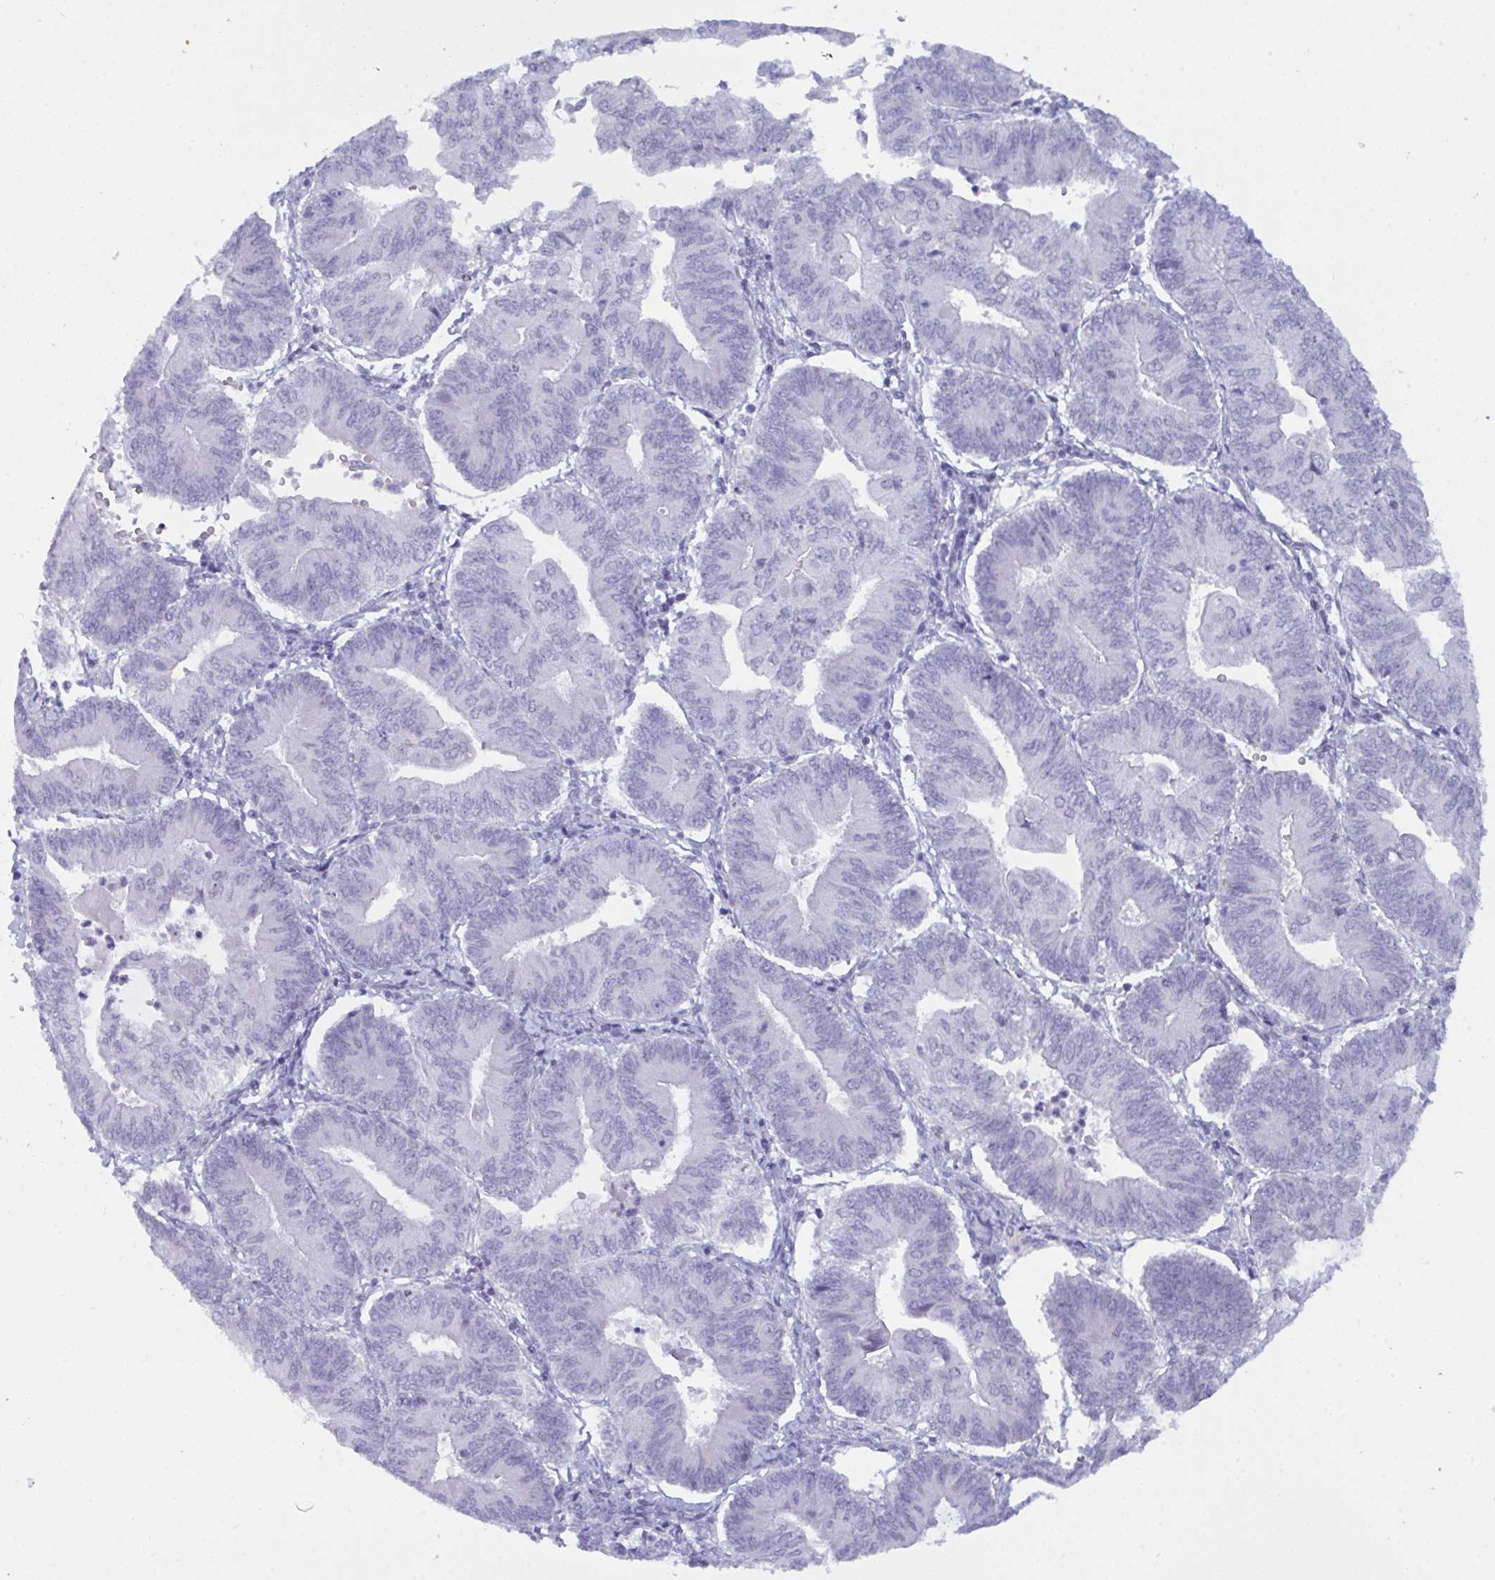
{"staining": {"intensity": "negative", "quantity": "none", "location": "none"}, "tissue": "endometrial cancer", "cell_type": "Tumor cells", "image_type": "cancer", "snomed": [{"axis": "morphology", "description": "Adenocarcinoma, NOS"}, {"axis": "topography", "description": "Endometrium"}], "caption": "A high-resolution micrograph shows immunohistochemistry (IHC) staining of endometrial adenocarcinoma, which shows no significant positivity in tumor cells.", "gene": "PRDM9", "patient": {"sex": "female", "age": 65}}